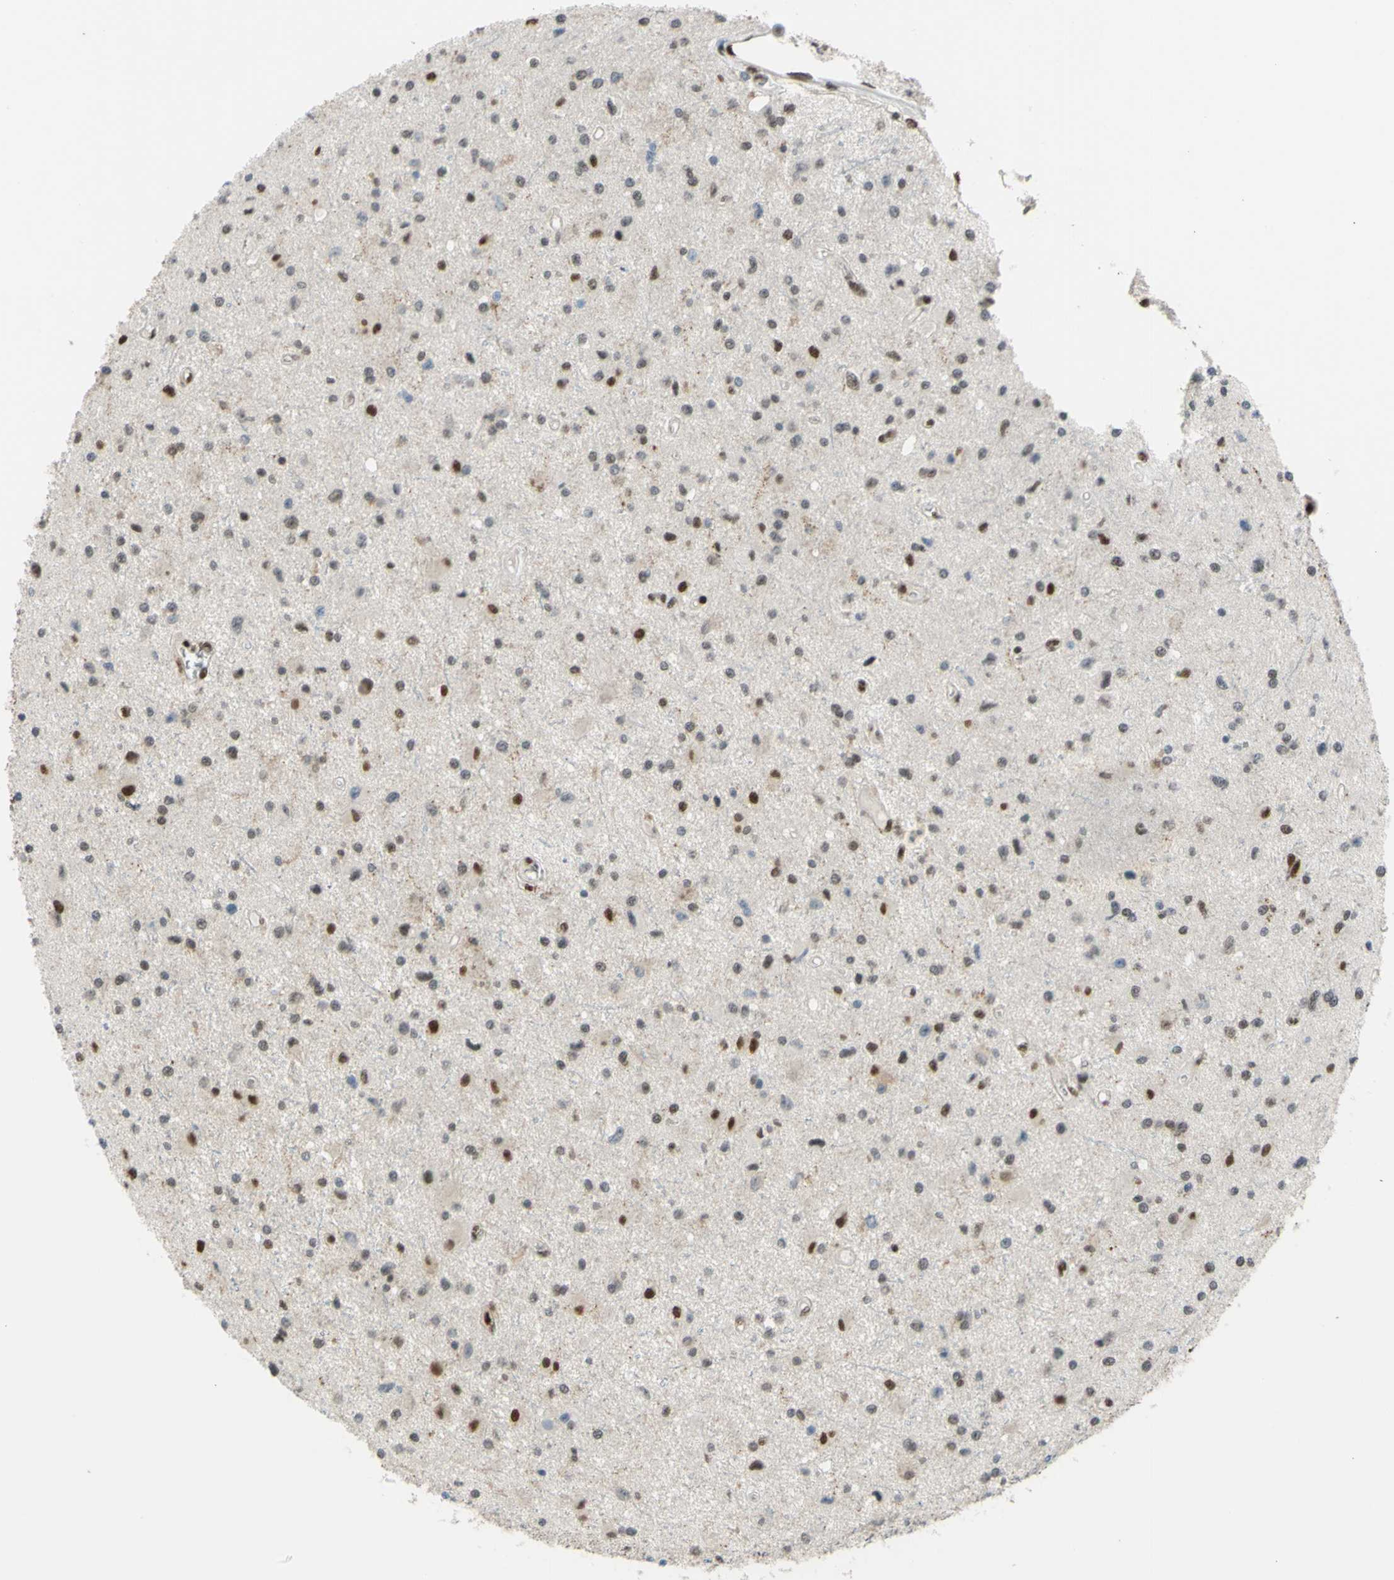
{"staining": {"intensity": "strong", "quantity": "25%-75%", "location": "cytoplasmic/membranous,nuclear"}, "tissue": "glioma", "cell_type": "Tumor cells", "image_type": "cancer", "snomed": [{"axis": "morphology", "description": "Glioma, malignant, Low grade"}, {"axis": "topography", "description": "Brain"}], "caption": "DAB immunohistochemical staining of human glioma demonstrates strong cytoplasmic/membranous and nuclear protein staining in approximately 25%-75% of tumor cells. (DAB (3,3'-diaminobenzidine) IHC with brightfield microscopy, high magnification).", "gene": "FKBP5", "patient": {"sex": "male", "age": 58}}